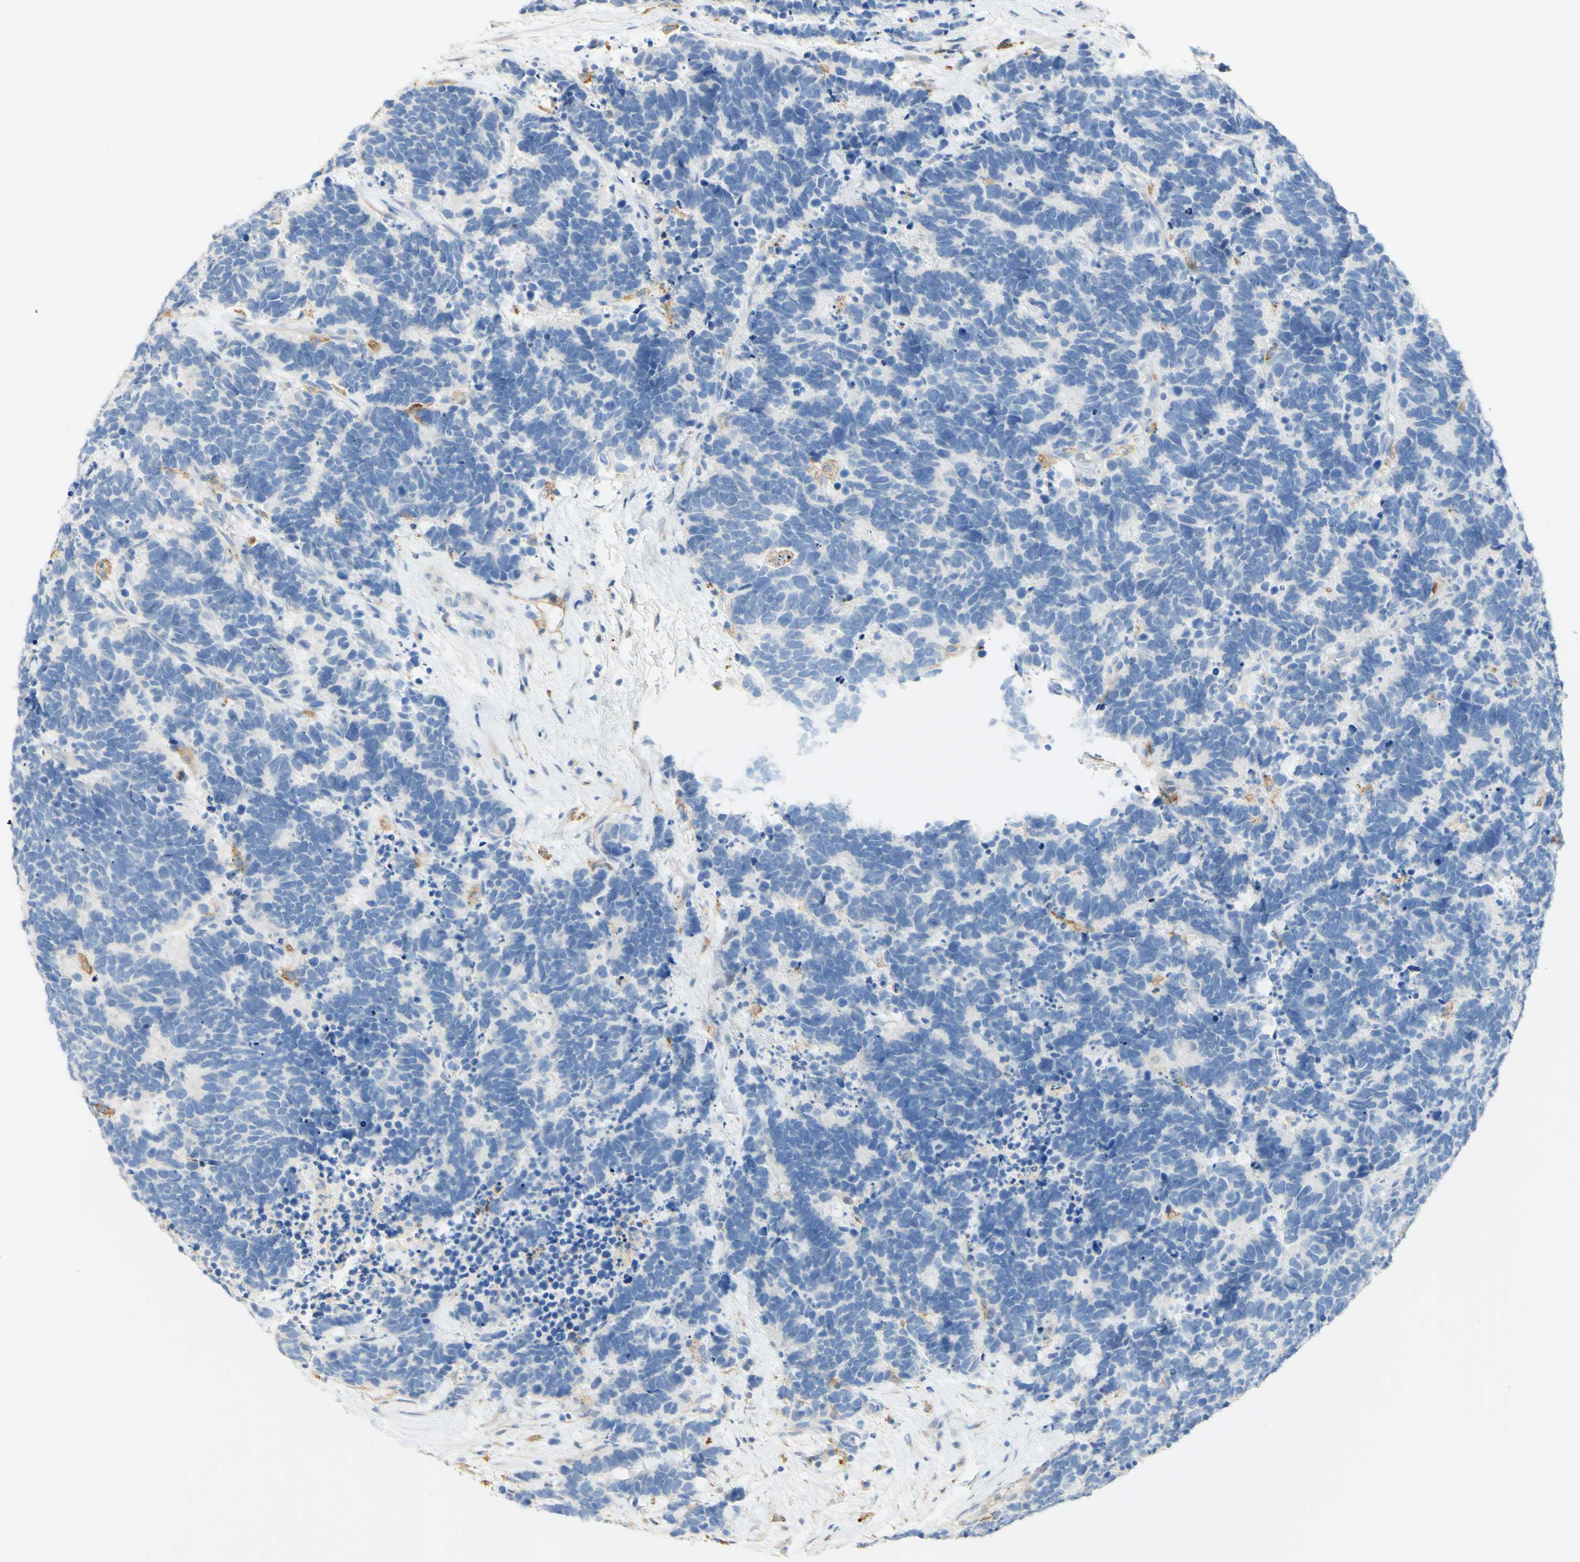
{"staining": {"intensity": "negative", "quantity": "none", "location": "none"}, "tissue": "carcinoid", "cell_type": "Tumor cells", "image_type": "cancer", "snomed": [{"axis": "morphology", "description": "Carcinoma, NOS"}, {"axis": "morphology", "description": "Carcinoid, malignant, NOS"}, {"axis": "topography", "description": "Urinary bladder"}], "caption": "Carcinoid was stained to show a protein in brown. There is no significant staining in tumor cells.", "gene": "FCGRT", "patient": {"sex": "male", "age": 57}}